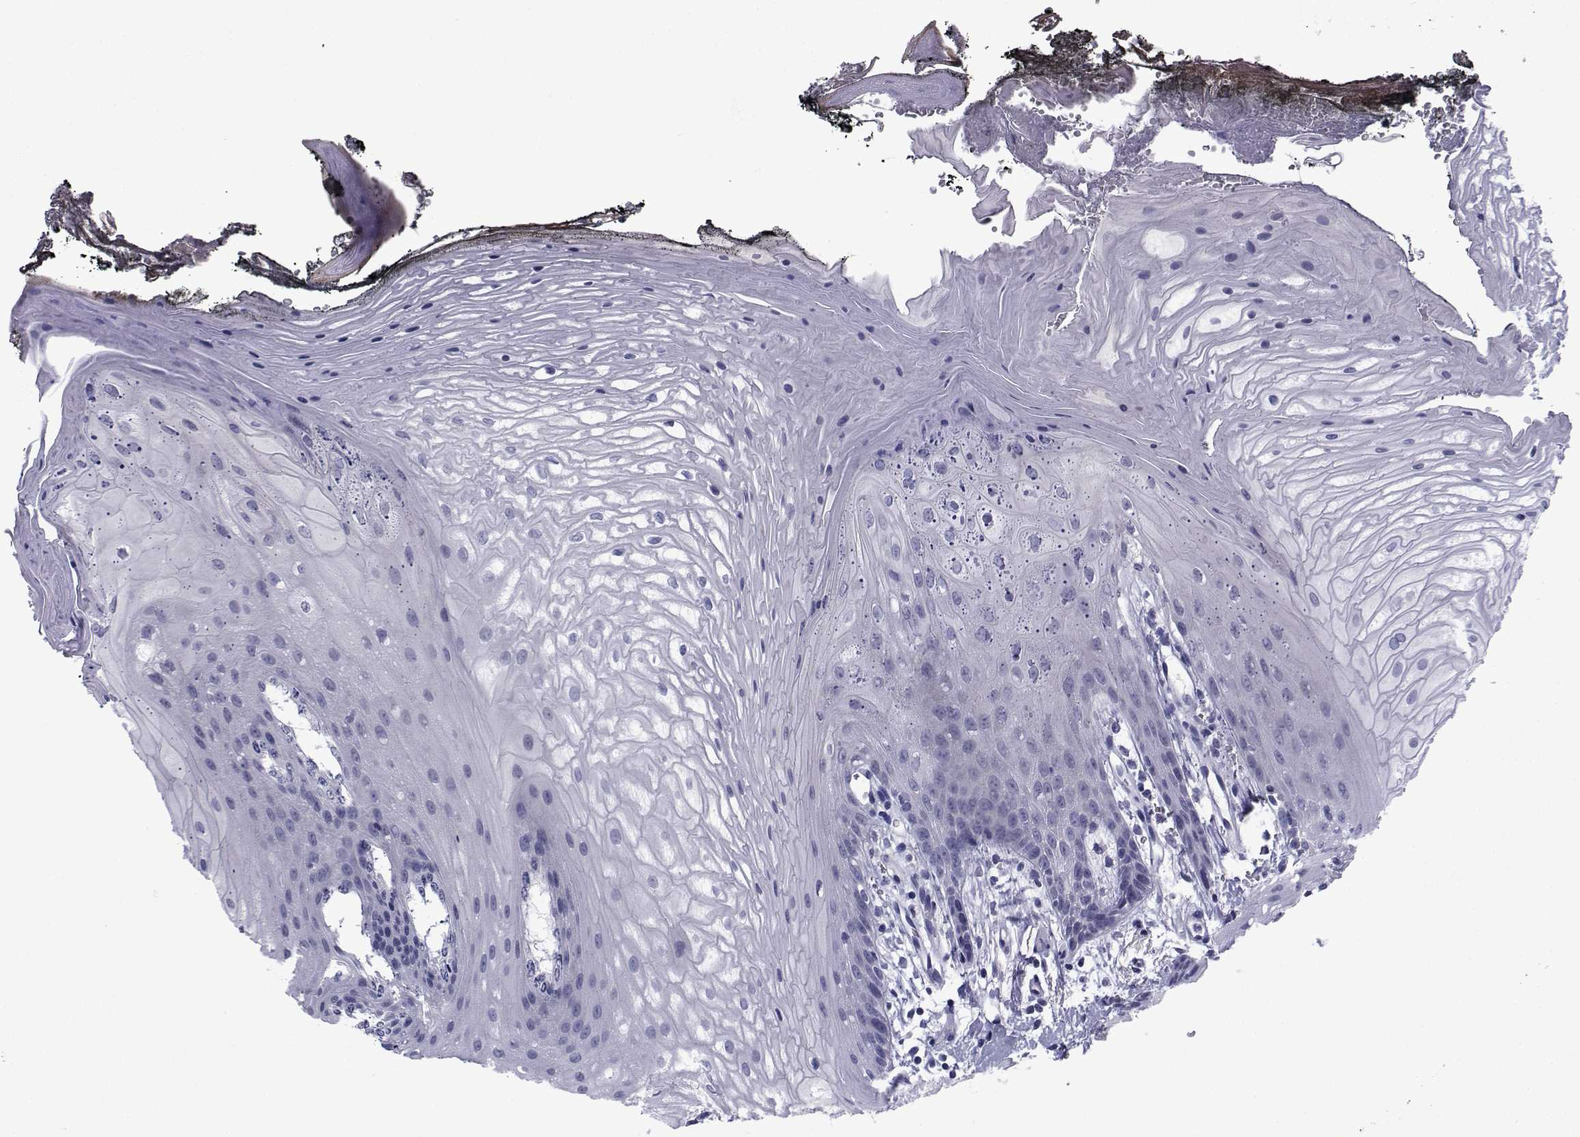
{"staining": {"intensity": "negative", "quantity": "none", "location": "none"}, "tissue": "oral mucosa", "cell_type": "Squamous epithelial cells", "image_type": "normal", "snomed": [{"axis": "morphology", "description": "Normal tissue, NOS"}, {"axis": "morphology", "description": "Squamous cell carcinoma, NOS"}, {"axis": "topography", "description": "Oral tissue"}, {"axis": "topography", "description": "Head-Neck"}], "caption": "A histopathology image of oral mucosa stained for a protein reveals no brown staining in squamous epithelial cells. (DAB immunohistochemistry (IHC) visualized using brightfield microscopy, high magnification).", "gene": "CHRNA1", "patient": {"sex": "male", "age": 65}}